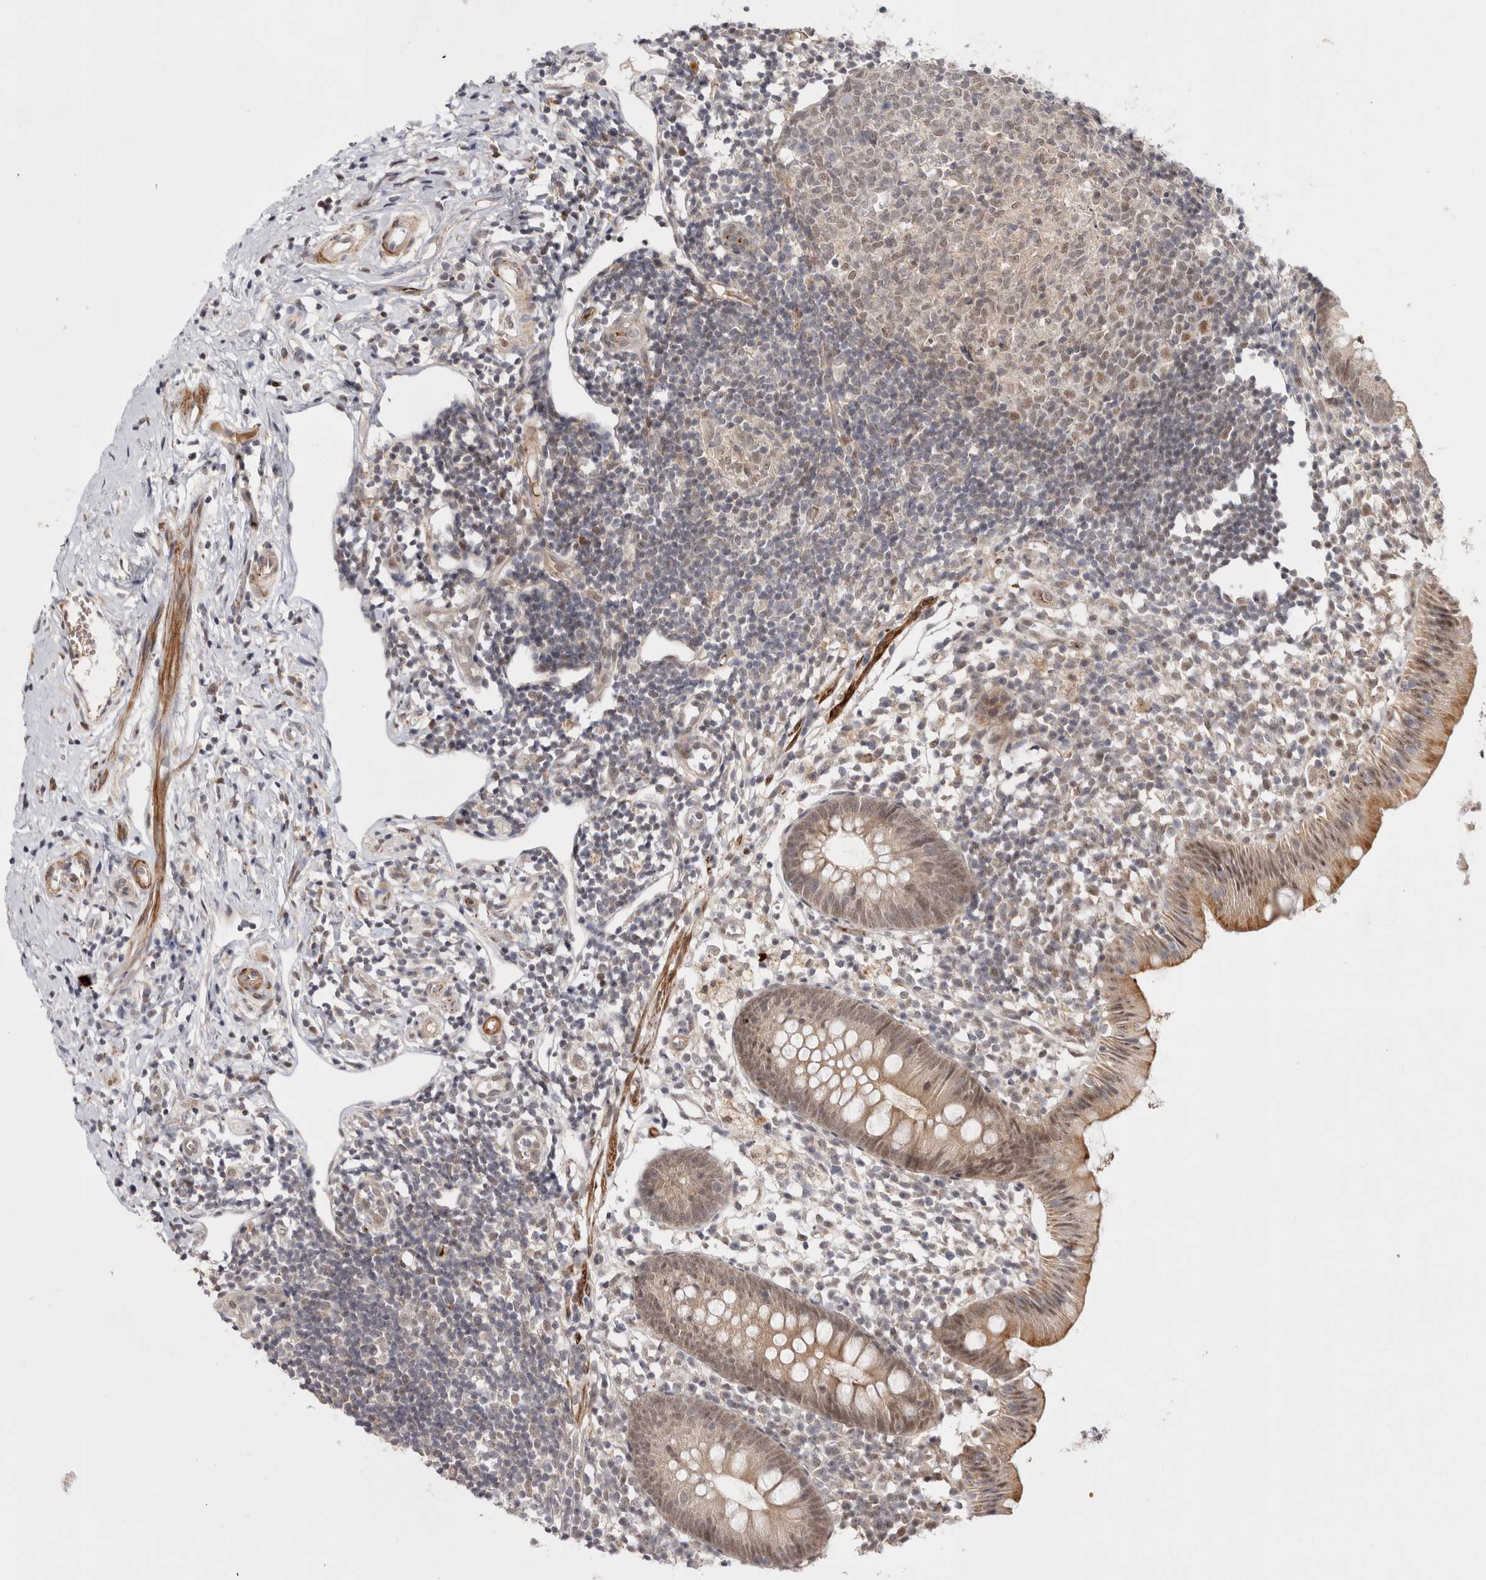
{"staining": {"intensity": "moderate", "quantity": ">75%", "location": "cytoplasmic/membranous"}, "tissue": "appendix", "cell_type": "Glandular cells", "image_type": "normal", "snomed": [{"axis": "morphology", "description": "Normal tissue, NOS"}, {"axis": "topography", "description": "Appendix"}], "caption": "This photomicrograph exhibits benign appendix stained with immunohistochemistry to label a protein in brown. The cytoplasmic/membranous of glandular cells show moderate positivity for the protein. Nuclei are counter-stained blue.", "gene": "ZNF318", "patient": {"sex": "female", "age": 20}}